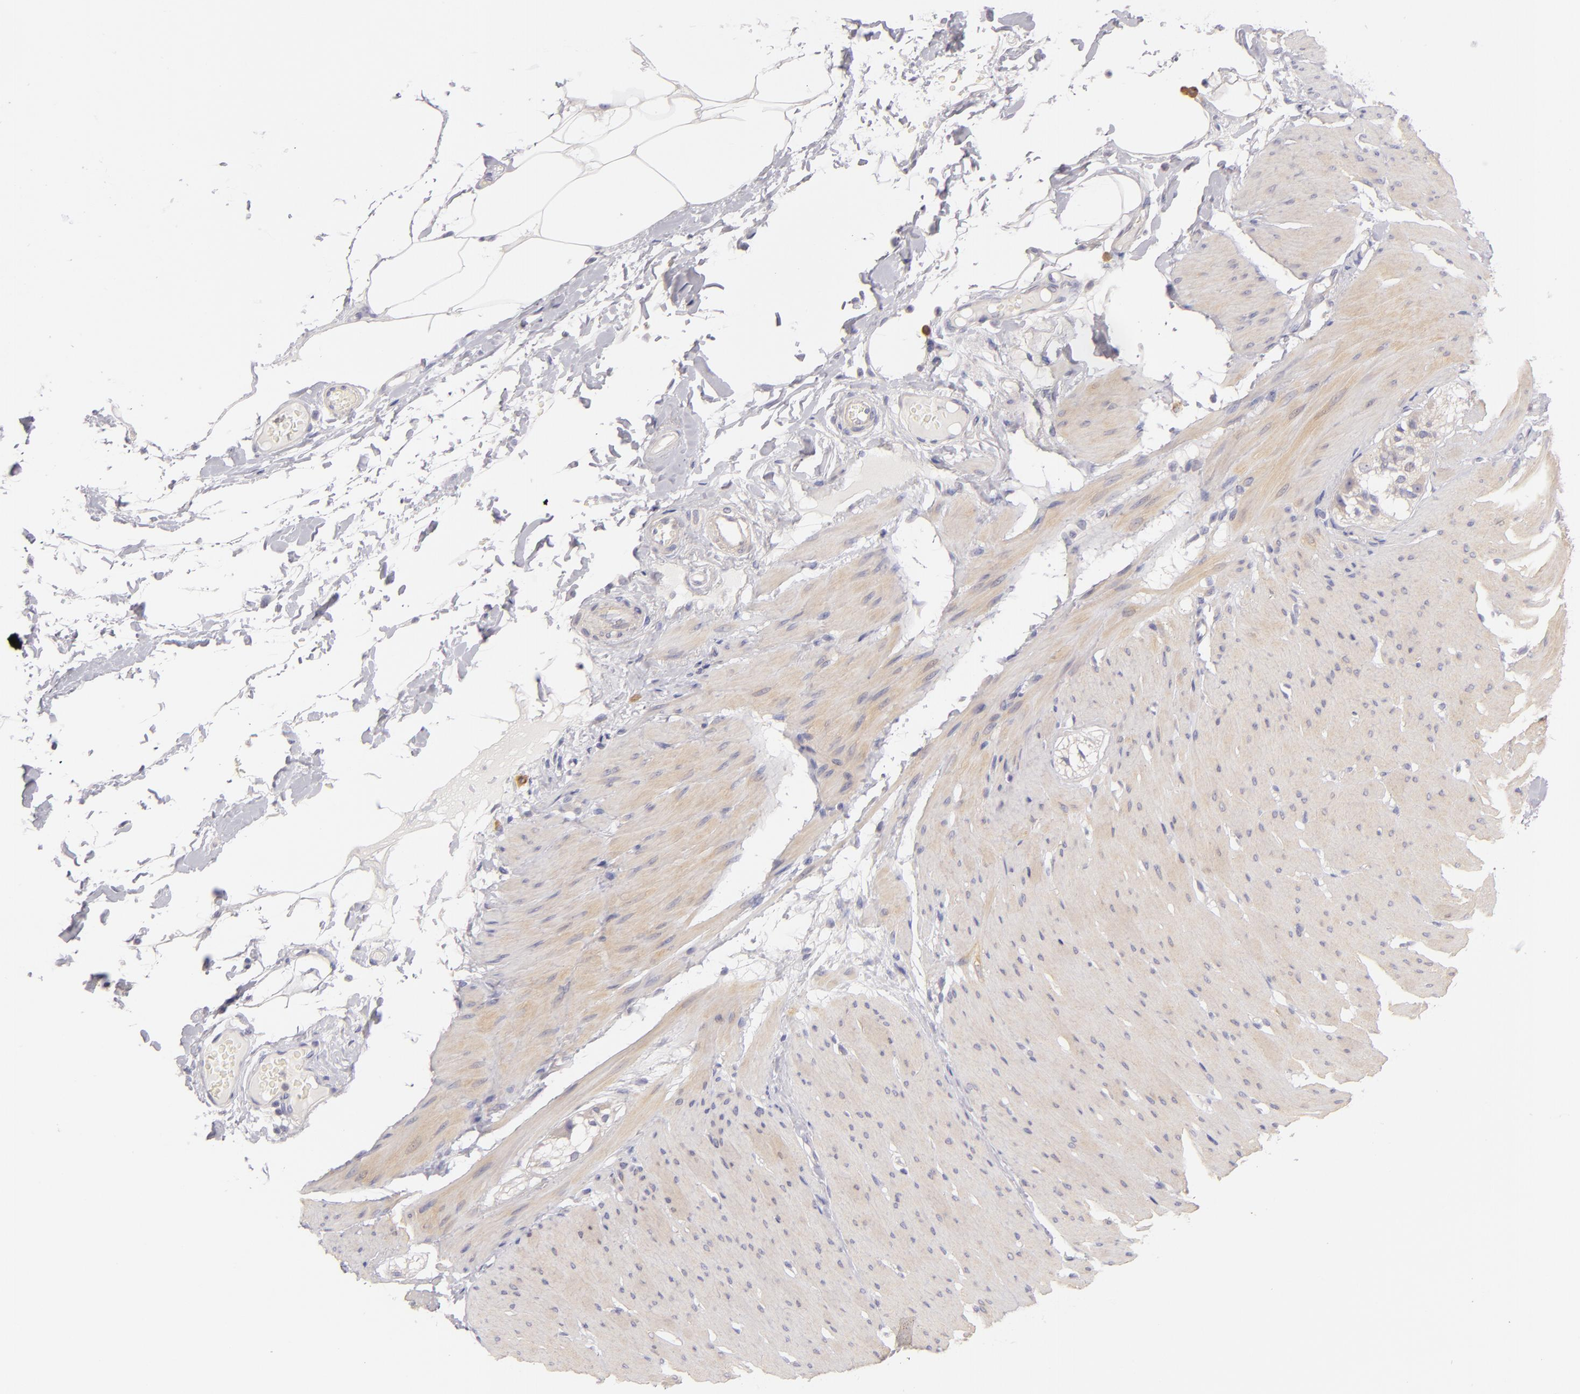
{"staining": {"intensity": "moderate", "quantity": "25%-75%", "location": "cytoplasmic/membranous"}, "tissue": "smooth muscle", "cell_type": "Smooth muscle cells", "image_type": "normal", "snomed": [{"axis": "morphology", "description": "Normal tissue, NOS"}, {"axis": "topography", "description": "Smooth muscle"}, {"axis": "topography", "description": "Colon"}], "caption": "A brown stain shows moderate cytoplasmic/membranous staining of a protein in smooth muscle cells of normal smooth muscle. Using DAB (brown) and hematoxylin (blue) stains, captured at high magnification using brightfield microscopy.", "gene": "CD83", "patient": {"sex": "male", "age": 67}}